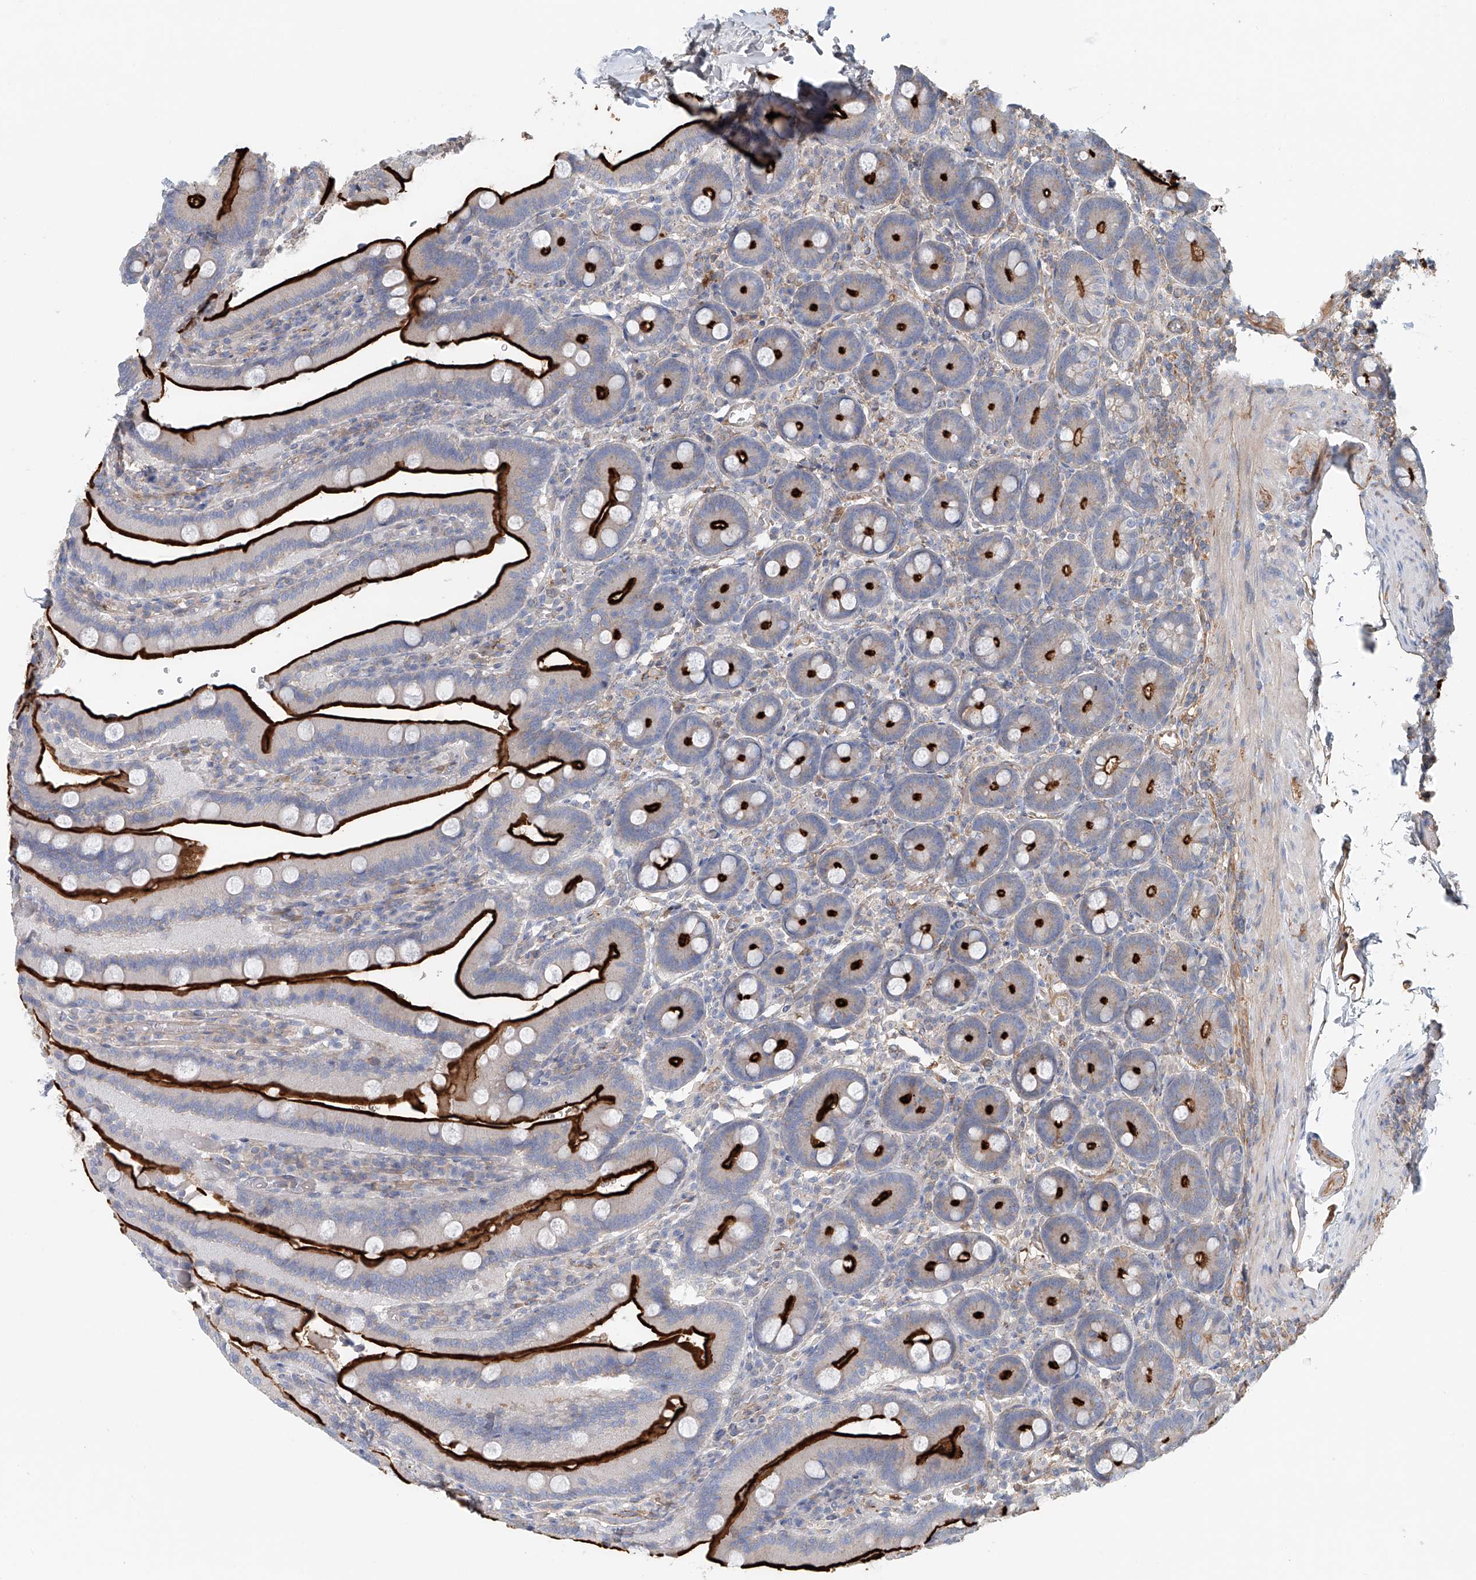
{"staining": {"intensity": "strong", "quantity": ">75%", "location": "cytoplasmic/membranous"}, "tissue": "duodenum", "cell_type": "Glandular cells", "image_type": "normal", "snomed": [{"axis": "morphology", "description": "Normal tissue, NOS"}, {"axis": "topography", "description": "Duodenum"}], "caption": "Duodenum stained for a protein reveals strong cytoplasmic/membranous positivity in glandular cells. The staining was performed using DAB, with brown indicating positive protein expression. Nuclei are stained blue with hematoxylin.", "gene": "FRYL", "patient": {"sex": "female", "age": 62}}